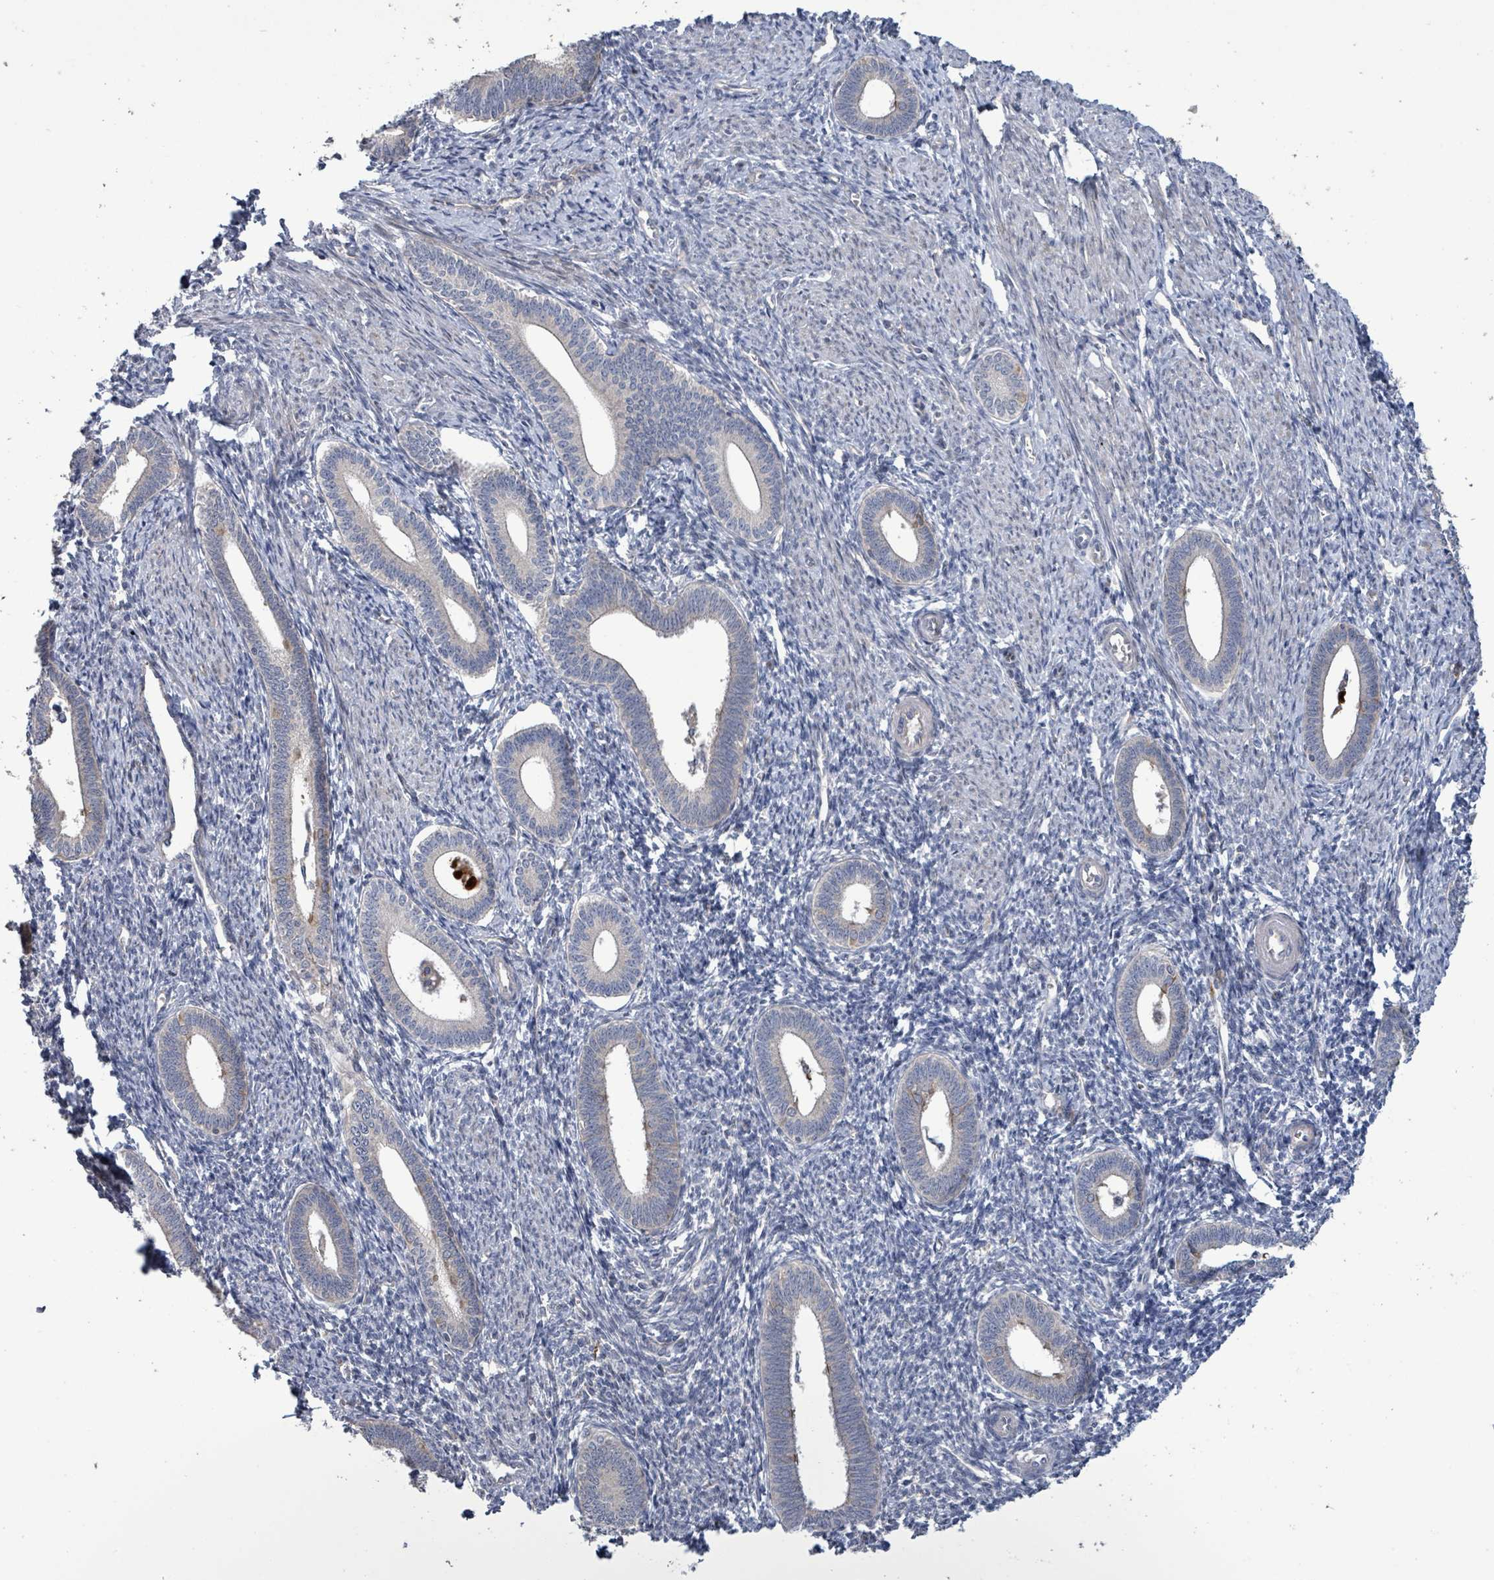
{"staining": {"intensity": "negative", "quantity": "none", "location": "none"}, "tissue": "endometrium", "cell_type": "Cells in endometrial stroma", "image_type": "normal", "snomed": [{"axis": "morphology", "description": "Normal tissue, NOS"}, {"axis": "topography", "description": "Endometrium"}], "caption": "Immunohistochemistry histopathology image of benign endometrium: endometrium stained with DAB (3,3'-diaminobenzidine) shows no significant protein staining in cells in endometrial stroma.", "gene": "LILRA4", "patient": {"sex": "female", "age": 41}}